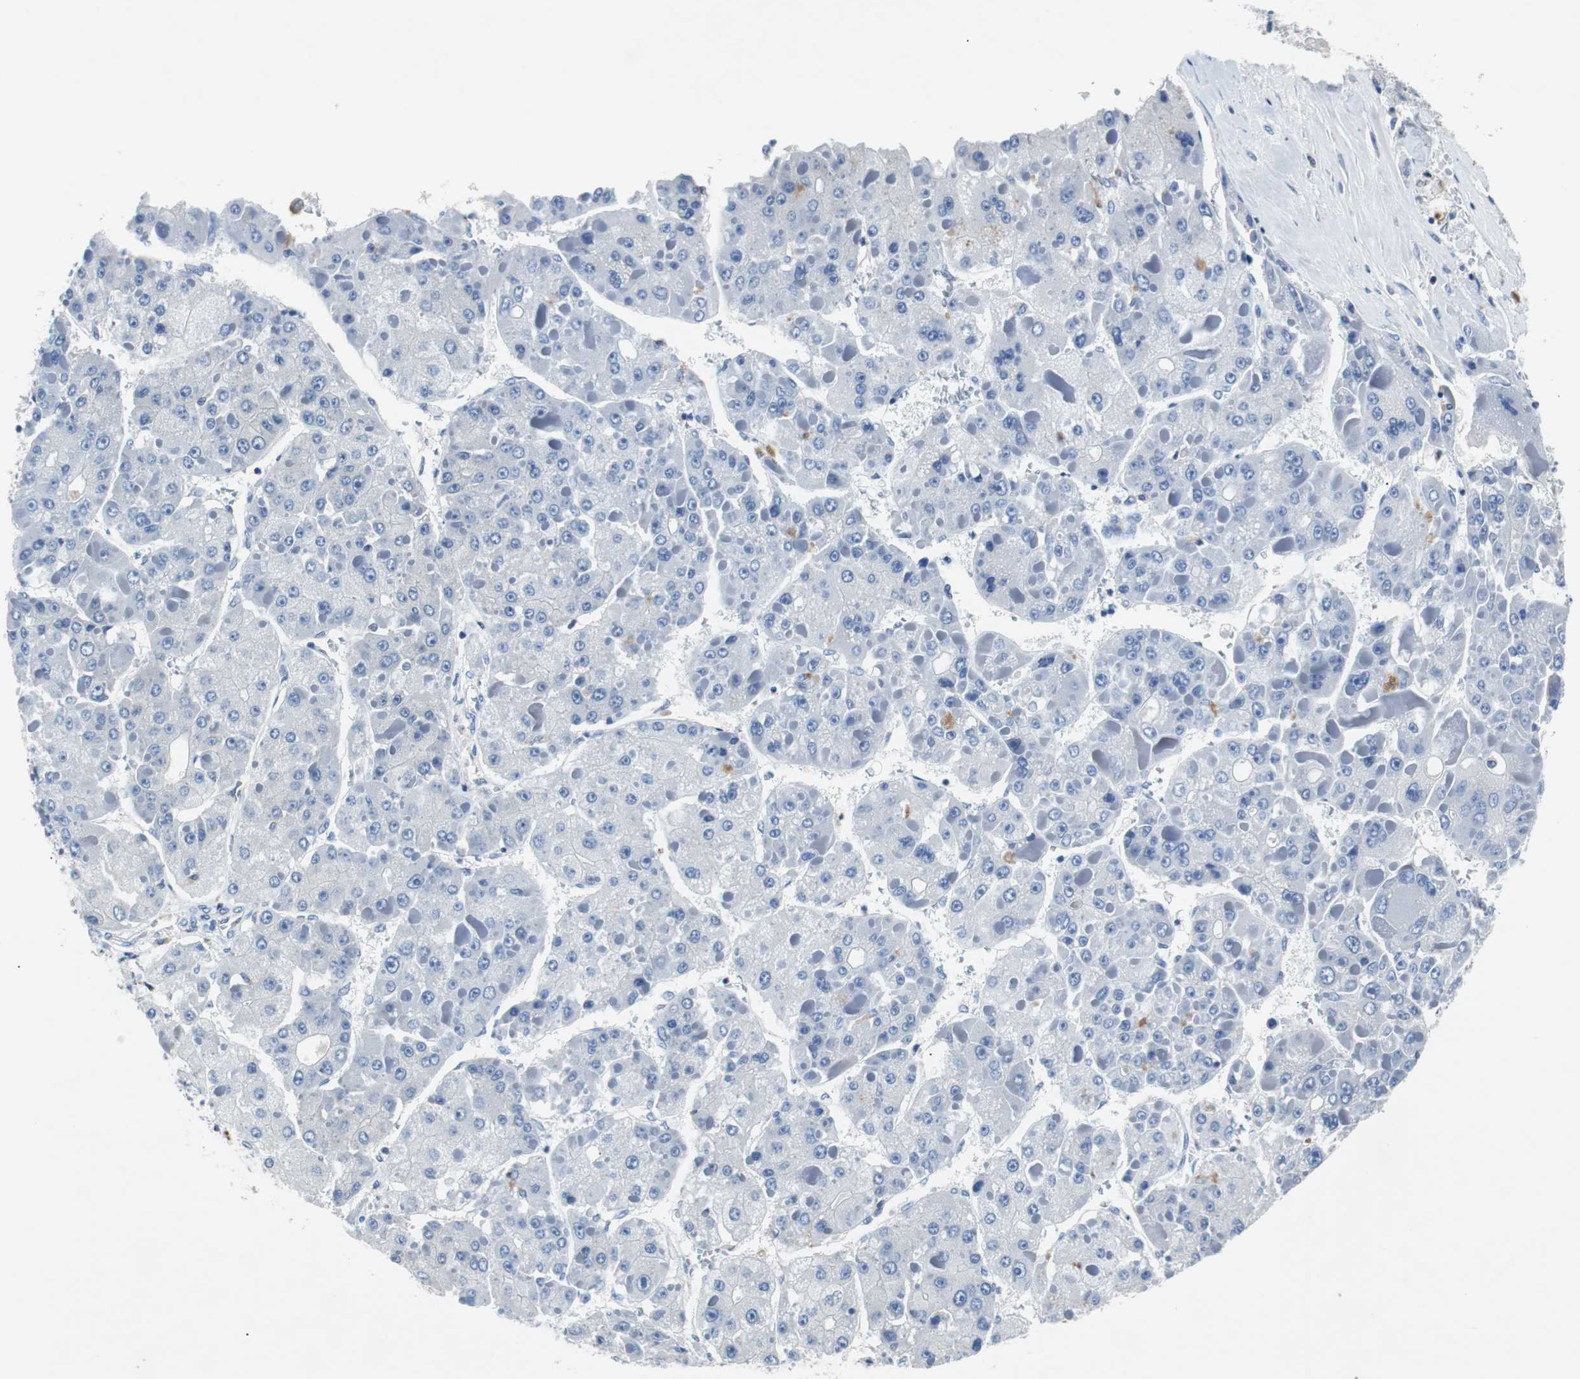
{"staining": {"intensity": "negative", "quantity": "none", "location": "none"}, "tissue": "liver cancer", "cell_type": "Tumor cells", "image_type": "cancer", "snomed": [{"axis": "morphology", "description": "Carcinoma, Hepatocellular, NOS"}, {"axis": "topography", "description": "Liver"}], "caption": "Immunohistochemistry (IHC) histopathology image of neoplastic tissue: human hepatocellular carcinoma (liver) stained with DAB (3,3'-diaminobenzidine) displays no significant protein positivity in tumor cells.", "gene": "EEF2K", "patient": {"sex": "female", "age": 73}}